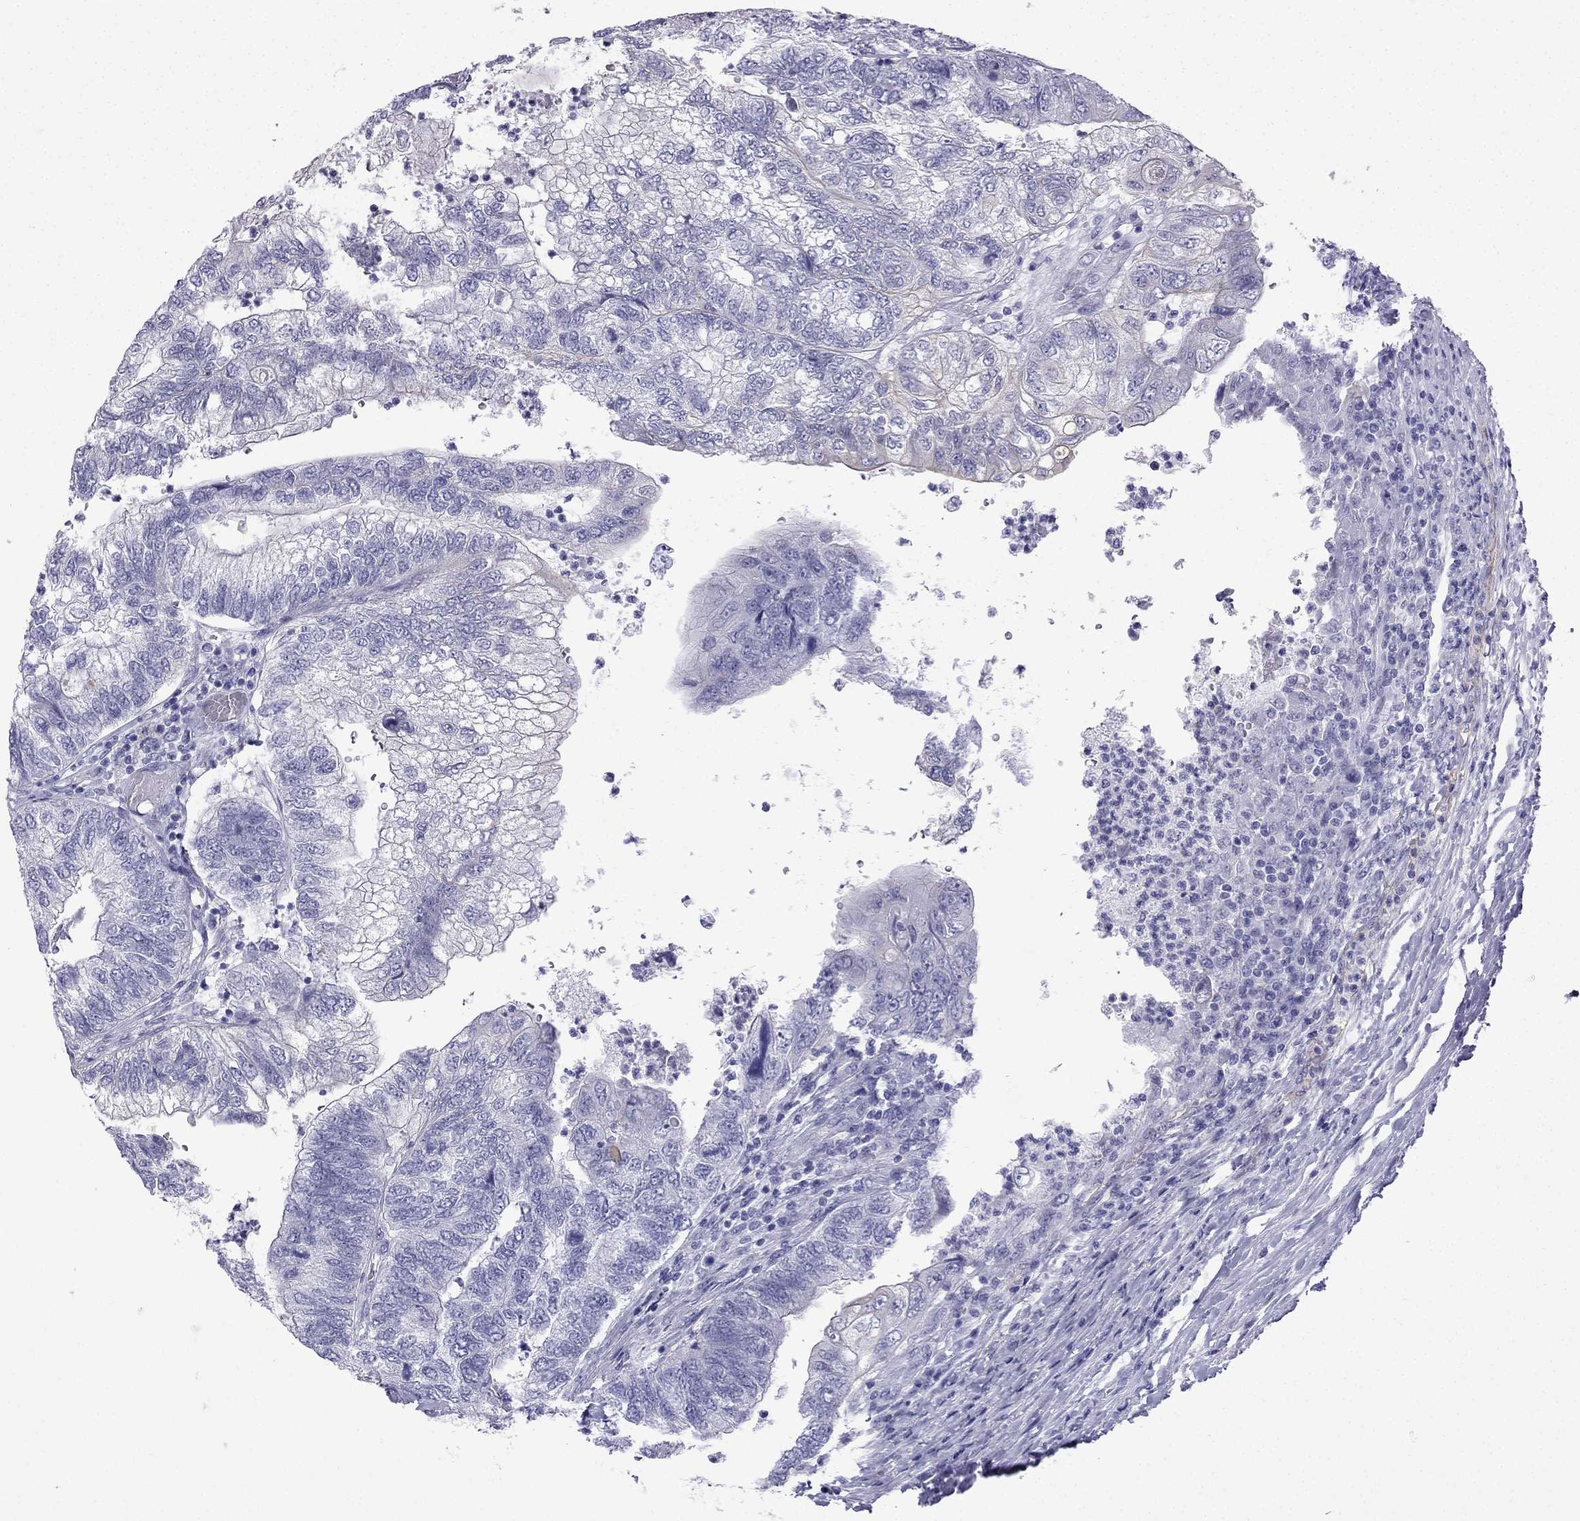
{"staining": {"intensity": "negative", "quantity": "none", "location": "none"}, "tissue": "colorectal cancer", "cell_type": "Tumor cells", "image_type": "cancer", "snomed": [{"axis": "morphology", "description": "Adenocarcinoma, NOS"}, {"axis": "topography", "description": "Colon"}], "caption": "Immunohistochemistry (IHC) of colorectal adenocarcinoma shows no expression in tumor cells. Brightfield microscopy of immunohistochemistry (IHC) stained with DAB (brown) and hematoxylin (blue), captured at high magnification.", "gene": "GJA8", "patient": {"sex": "female", "age": 67}}